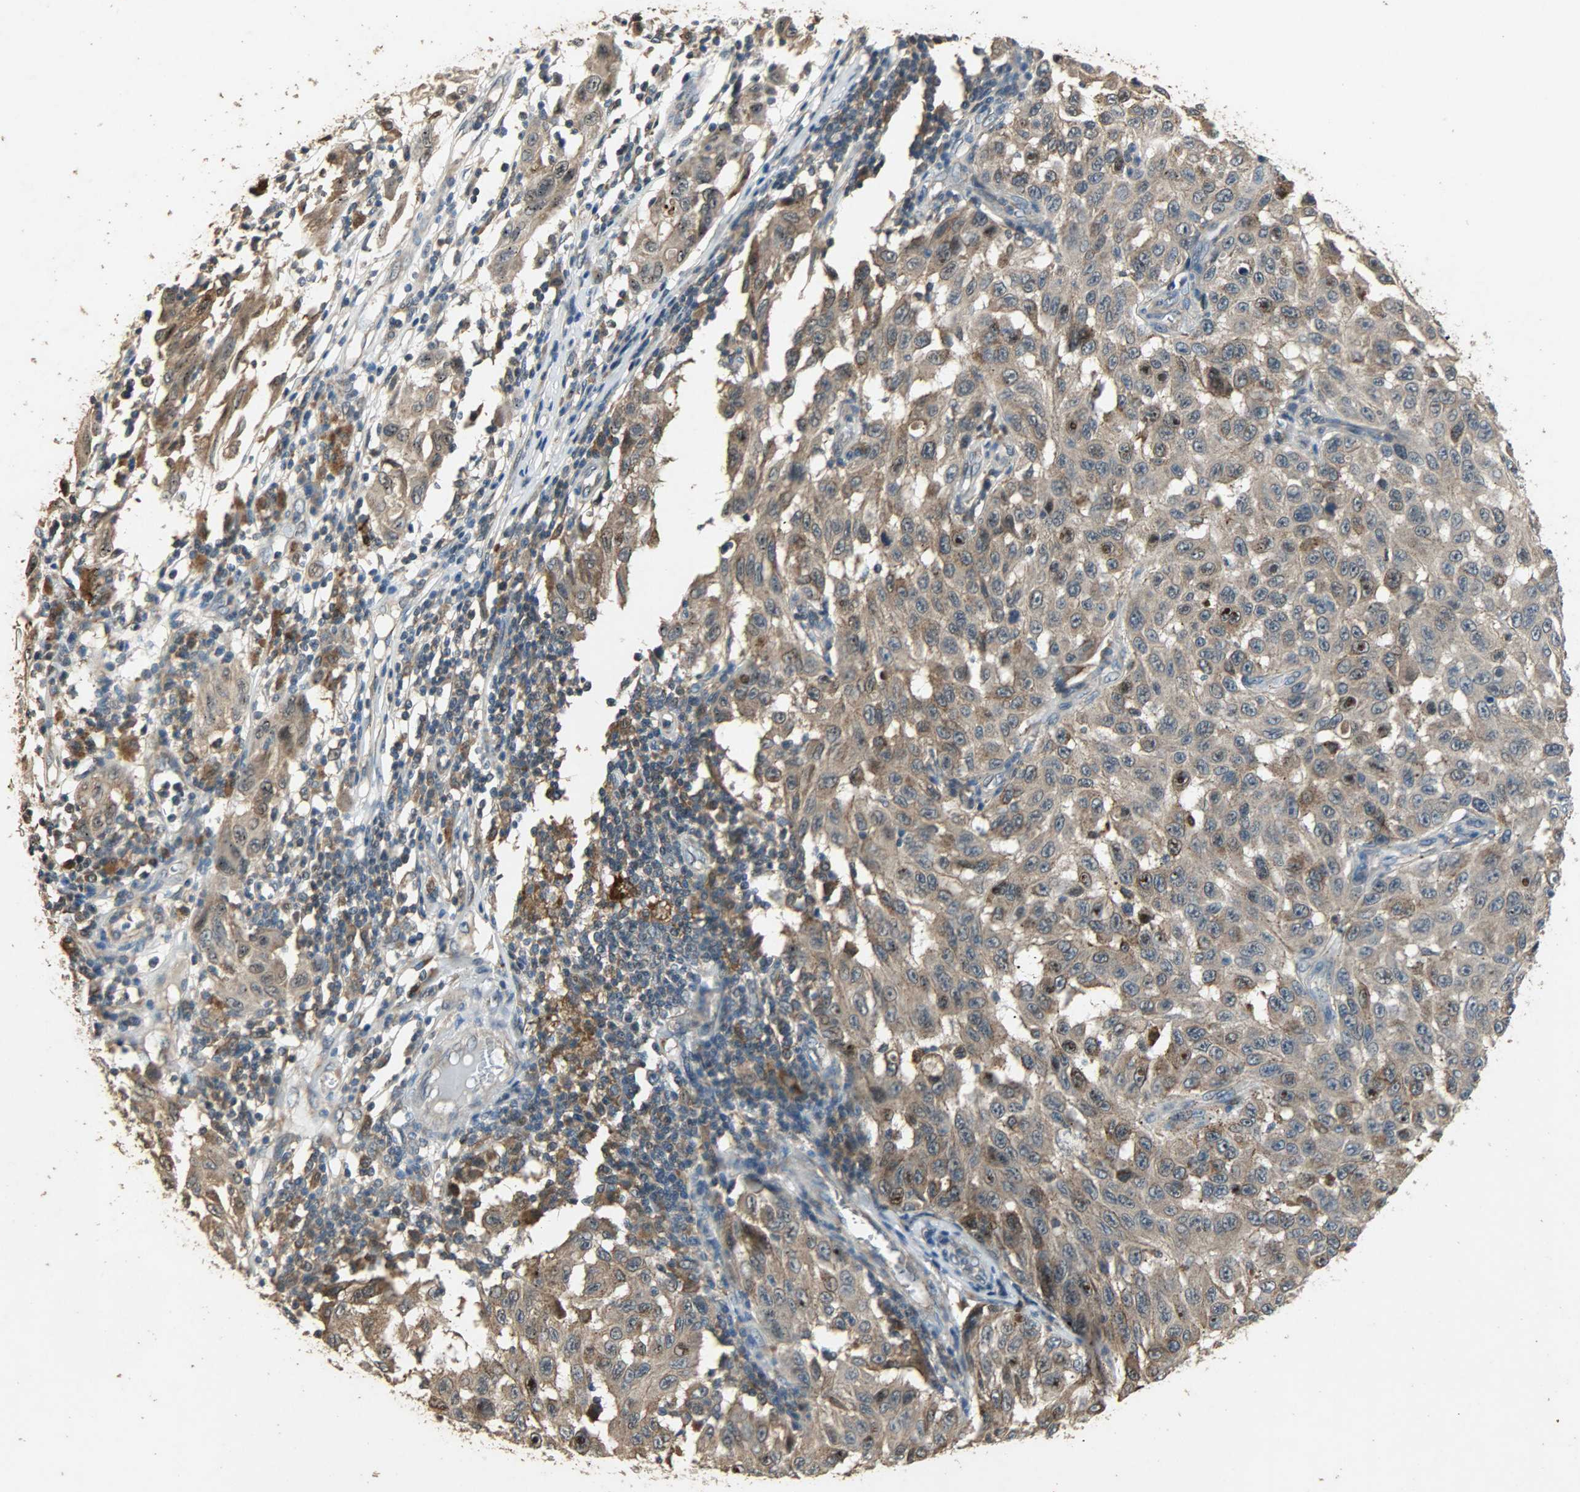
{"staining": {"intensity": "moderate", "quantity": ">75%", "location": "cytoplasmic/membranous"}, "tissue": "melanoma", "cell_type": "Tumor cells", "image_type": "cancer", "snomed": [{"axis": "morphology", "description": "Malignant melanoma, NOS"}, {"axis": "topography", "description": "Skin"}], "caption": "Tumor cells show medium levels of moderate cytoplasmic/membranous staining in about >75% of cells in human melanoma.", "gene": "CDKN2C", "patient": {"sex": "male", "age": 30}}